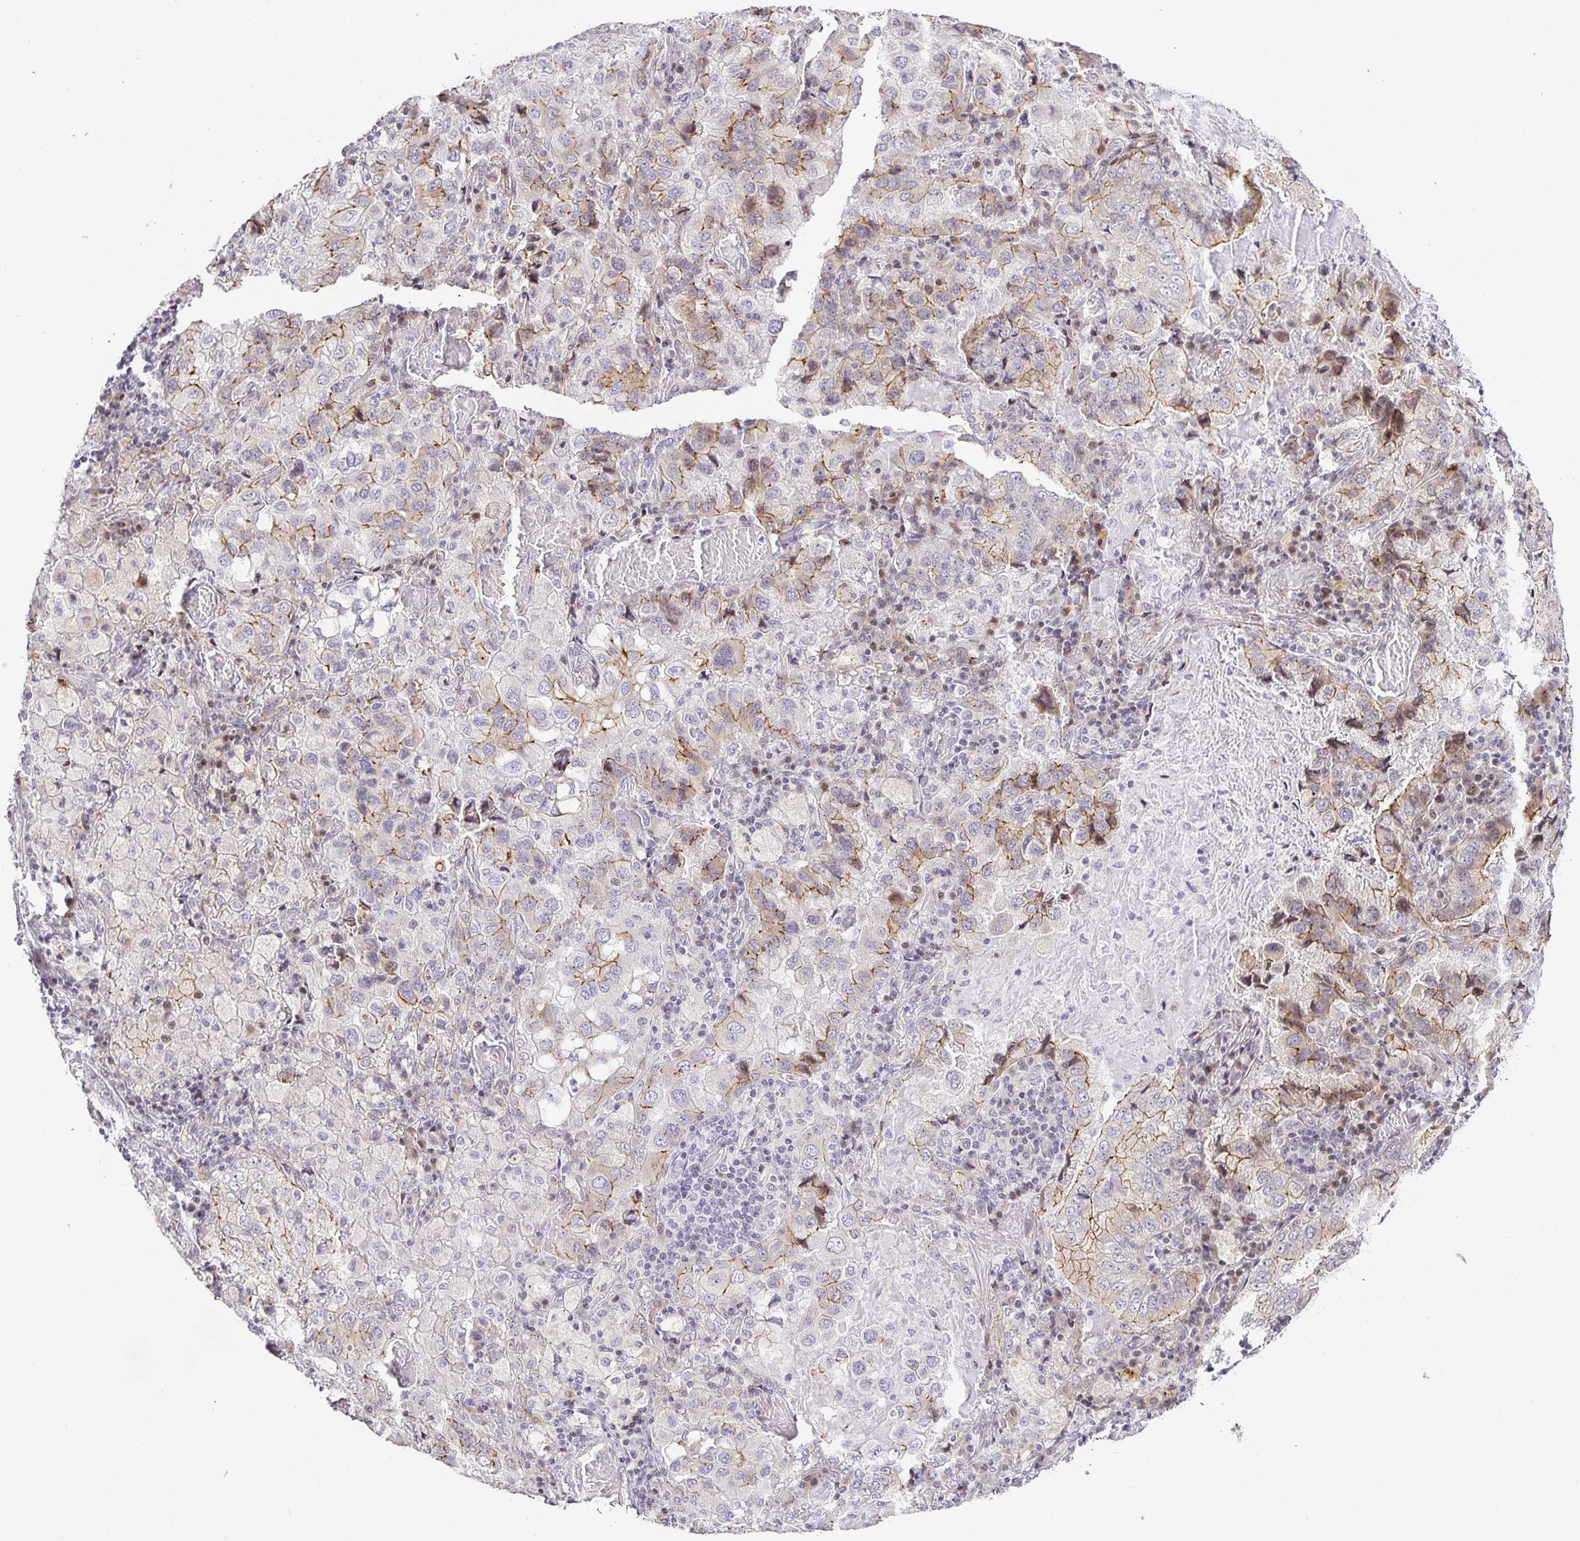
{"staining": {"intensity": "moderate", "quantity": "25%-75%", "location": "cytoplasmic/membranous"}, "tissue": "lung cancer", "cell_type": "Tumor cells", "image_type": "cancer", "snomed": [{"axis": "morphology", "description": "Aneuploidy"}, {"axis": "morphology", "description": "Adenocarcinoma, NOS"}, {"axis": "morphology", "description": "Adenocarcinoma, metastatic, NOS"}, {"axis": "topography", "description": "Lymph node"}, {"axis": "topography", "description": "Lung"}], "caption": "The immunohistochemical stain highlights moderate cytoplasmic/membranous expression in tumor cells of lung cancer (metastatic adenocarcinoma) tissue. Nuclei are stained in blue.", "gene": "TJP3", "patient": {"sex": "female", "age": 48}}